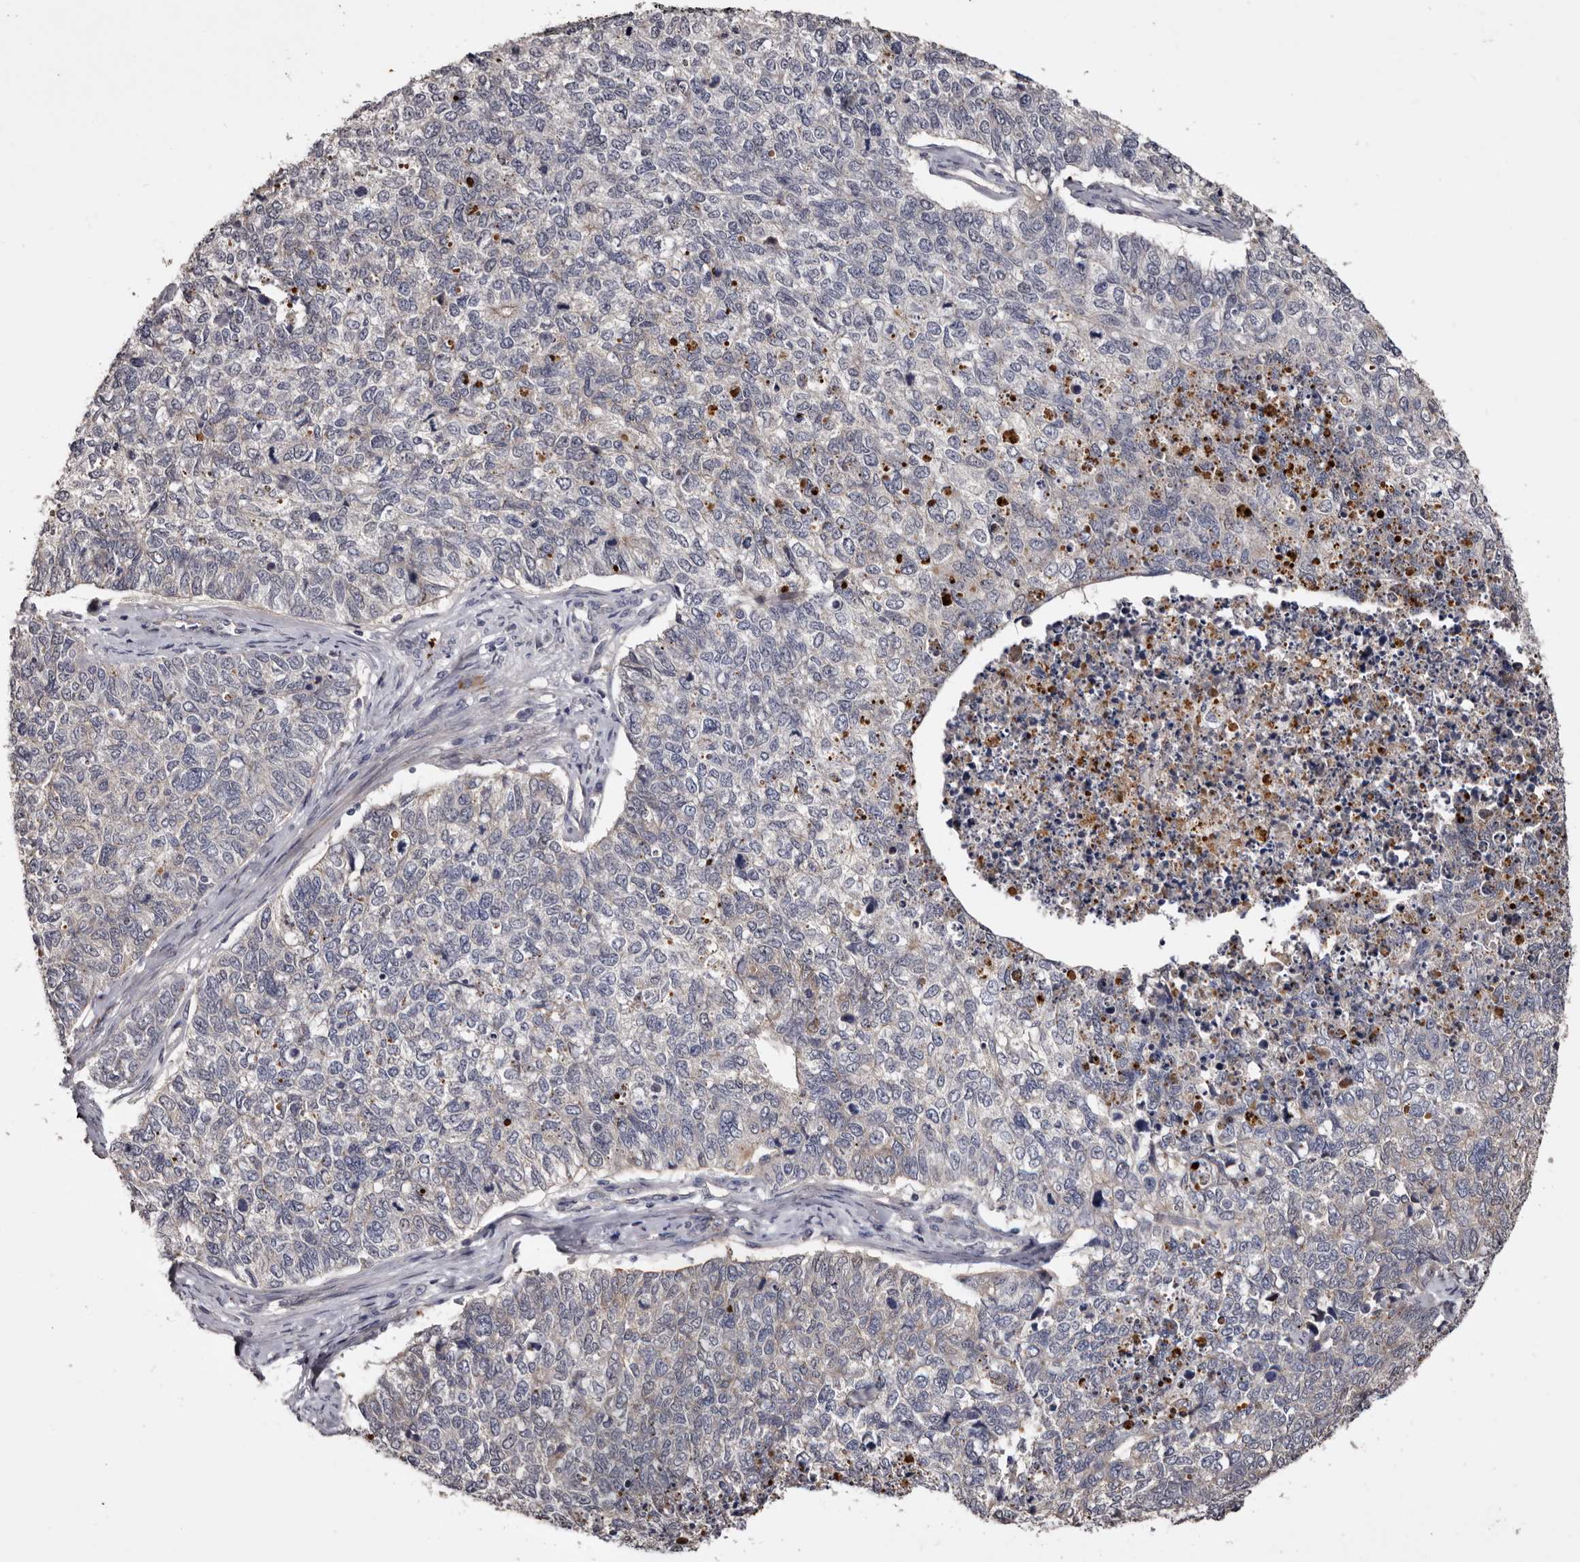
{"staining": {"intensity": "negative", "quantity": "none", "location": "none"}, "tissue": "cervical cancer", "cell_type": "Tumor cells", "image_type": "cancer", "snomed": [{"axis": "morphology", "description": "Squamous cell carcinoma, NOS"}, {"axis": "topography", "description": "Cervix"}], "caption": "Tumor cells are negative for protein expression in human cervical cancer (squamous cell carcinoma).", "gene": "SLC10A4", "patient": {"sex": "female", "age": 63}}